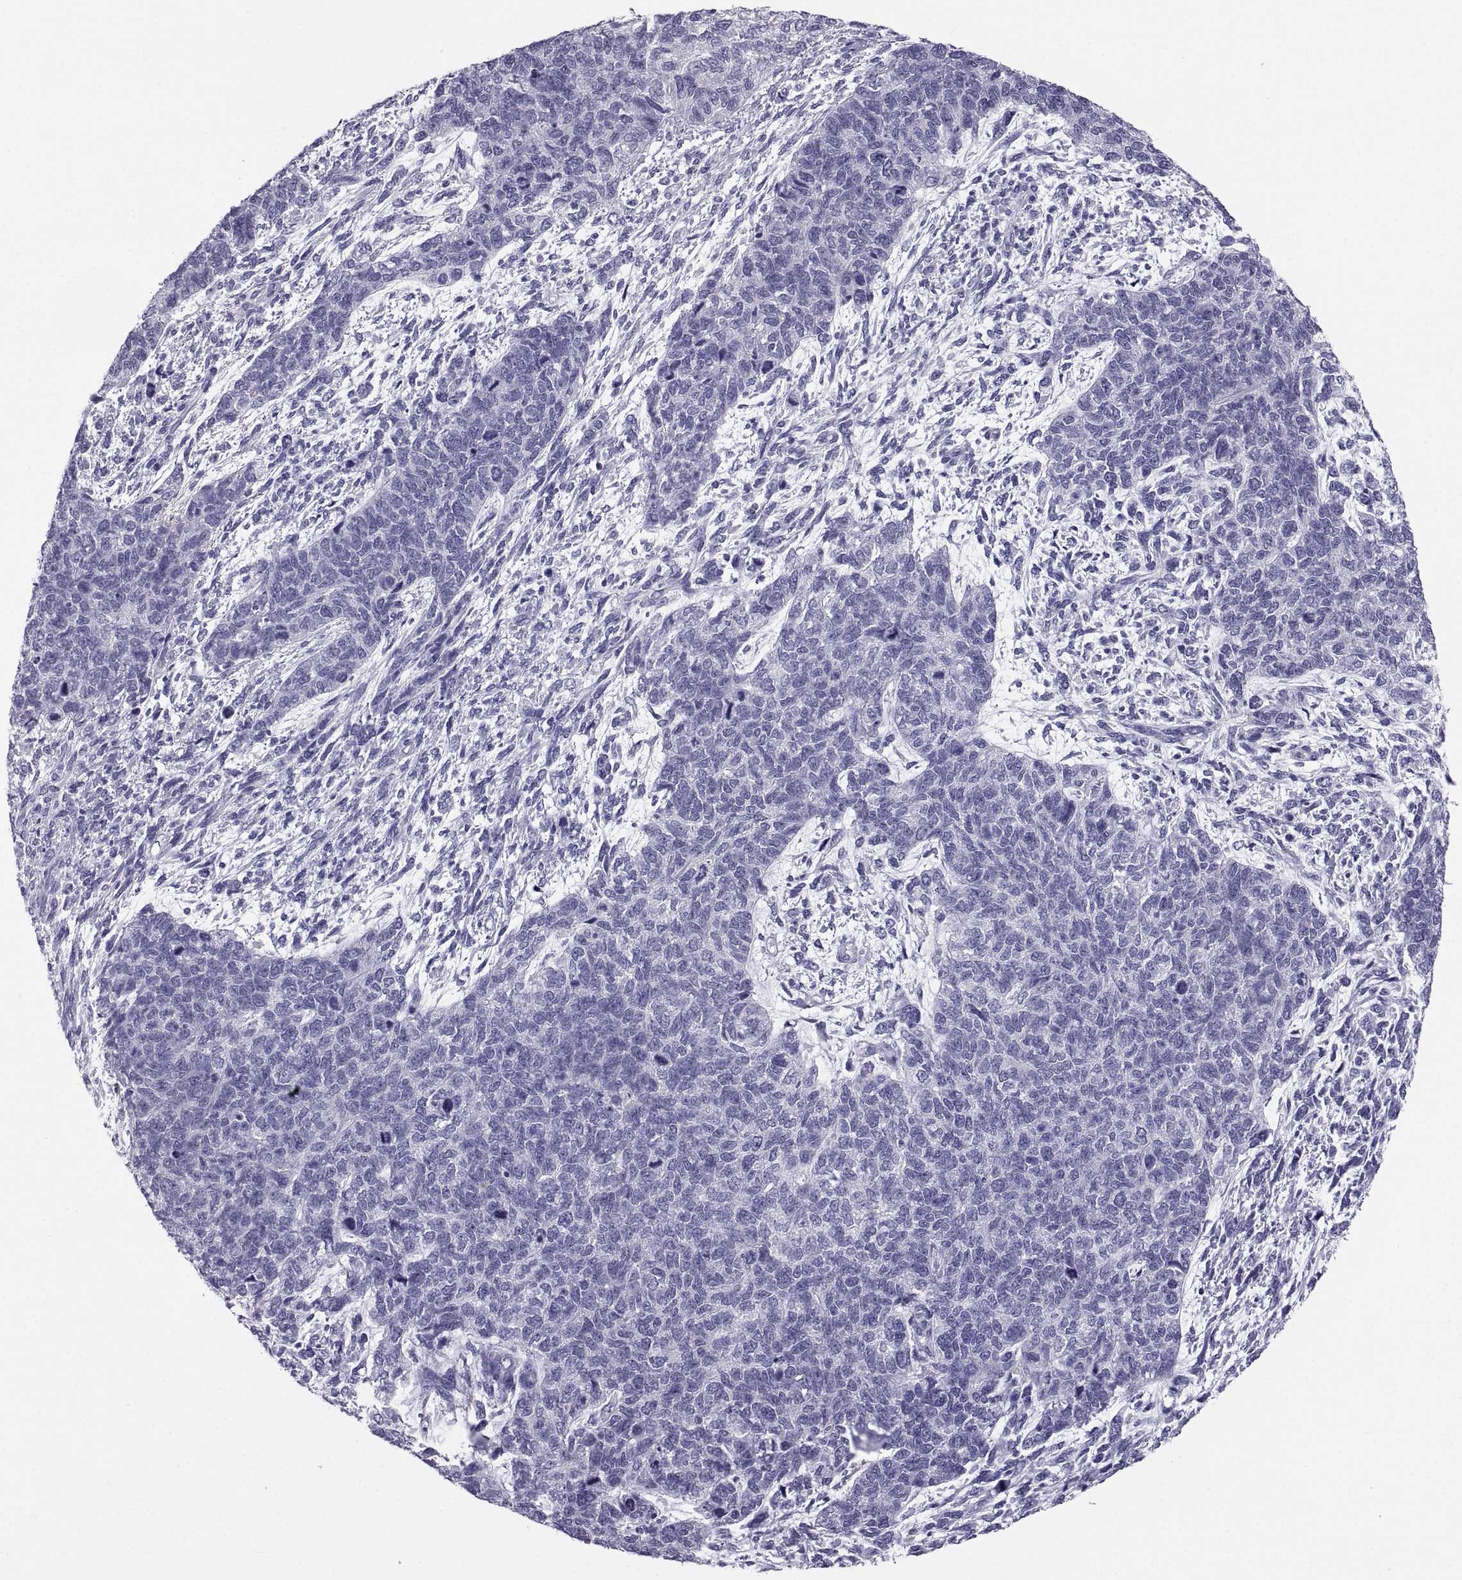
{"staining": {"intensity": "negative", "quantity": "none", "location": "none"}, "tissue": "cervical cancer", "cell_type": "Tumor cells", "image_type": "cancer", "snomed": [{"axis": "morphology", "description": "Squamous cell carcinoma, NOS"}, {"axis": "topography", "description": "Cervix"}], "caption": "This micrograph is of squamous cell carcinoma (cervical) stained with immunohistochemistry to label a protein in brown with the nuclei are counter-stained blue. There is no staining in tumor cells.", "gene": "PCSK1N", "patient": {"sex": "female", "age": 63}}